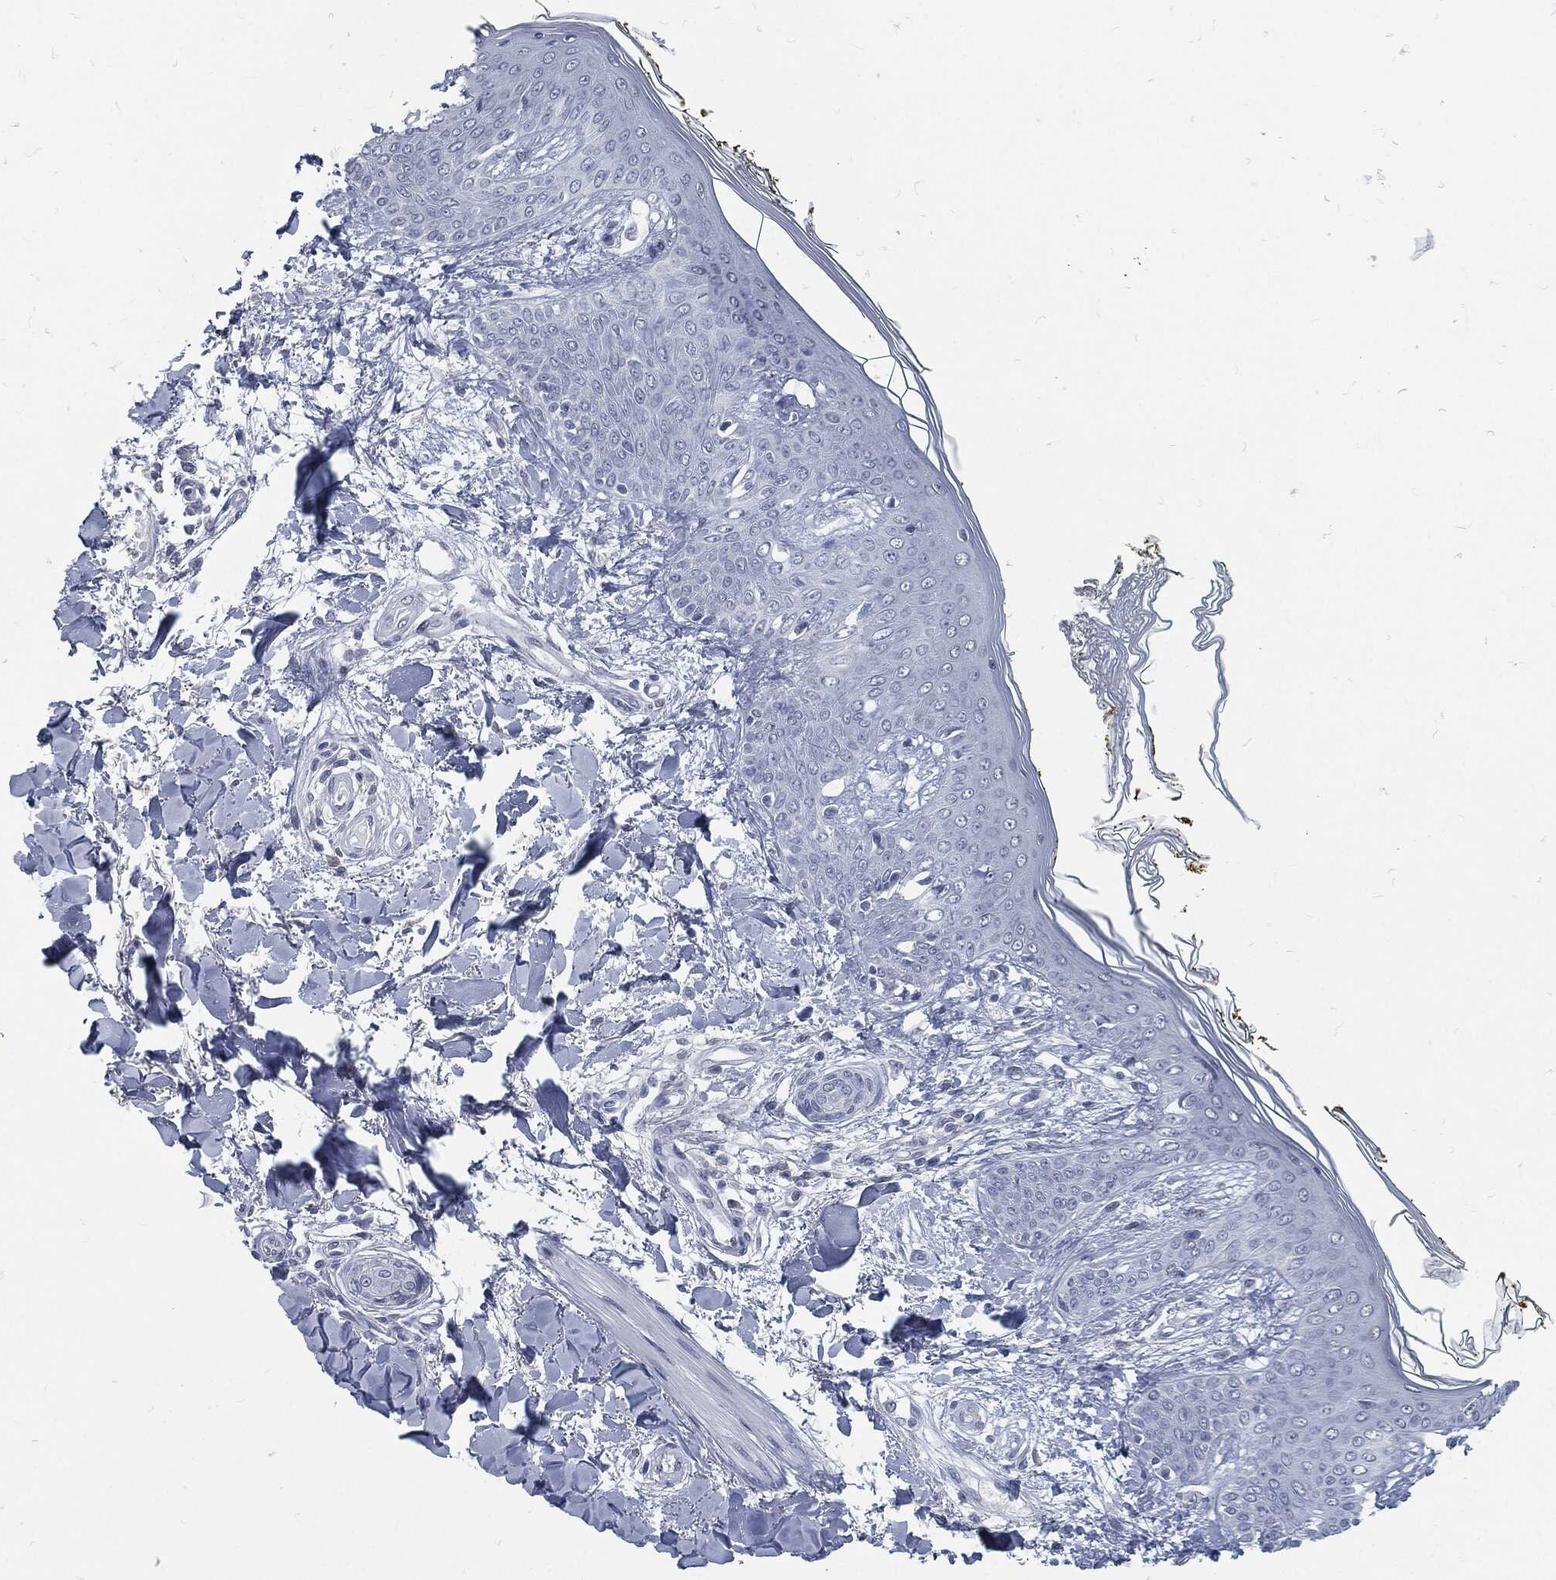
{"staining": {"intensity": "negative", "quantity": "none", "location": "none"}, "tissue": "skin", "cell_type": "Fibroblasts", "image_type": "normal", "snomed": [{"axis": "morphology", "description": "Normal tissue, NOS"}, {"axis": "morphology", "description": "Malignant melanoma, NOS"}, {"axis": "topography", "description": "Skin"}], "caption": "Immunohistochemistry image of benign skin stained for a protein (brown), which reveals no staining in fibroblasts. (Brightfield microscopy of DAB immunohistochemistry (IHC) at high magnification).", "gene": "PROM1", "patient": {"sex": "female", "age": 34}}